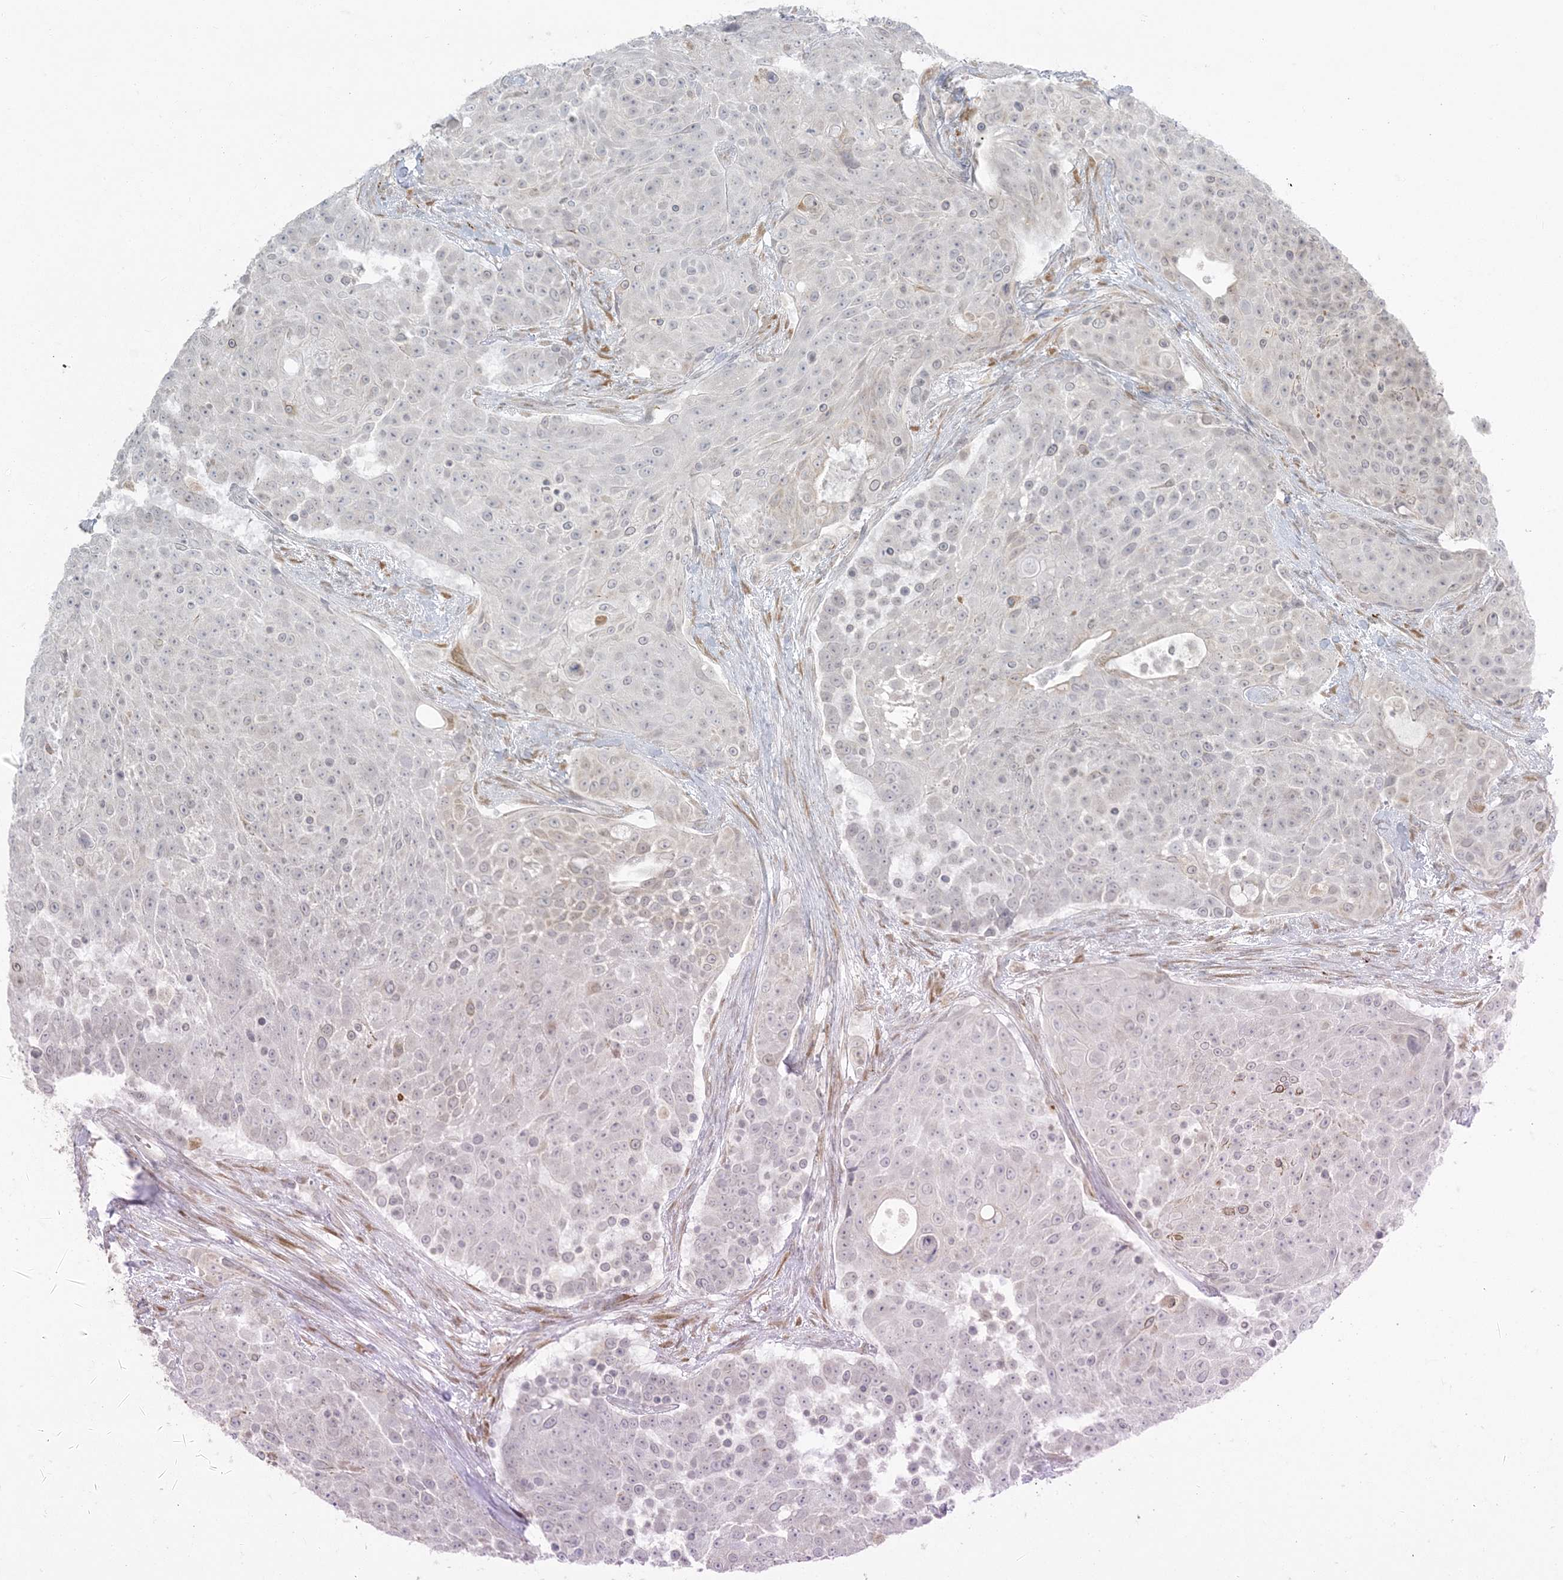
{"staining": {"intensity": "negative", "quantity": "none", "location": "none"}, "tissue": "urothelial cancer", "cell_type": "Tumor cells", "image_type": "cancer", "snomed": [{"axis": "morphology", "description": "Urothelial carcinoma, High grade"}, {"axis": "topography", "description": "Urinary bladder"}], "caption": "The immunohistochemistry photomicrograph has no significant positivity in tumor cells of high-grade urothelial carcinoma tissue. Nuclei are stained in blue.", "gene": "ZC3H6", "patient": {"sex": "female", "age": 63}}